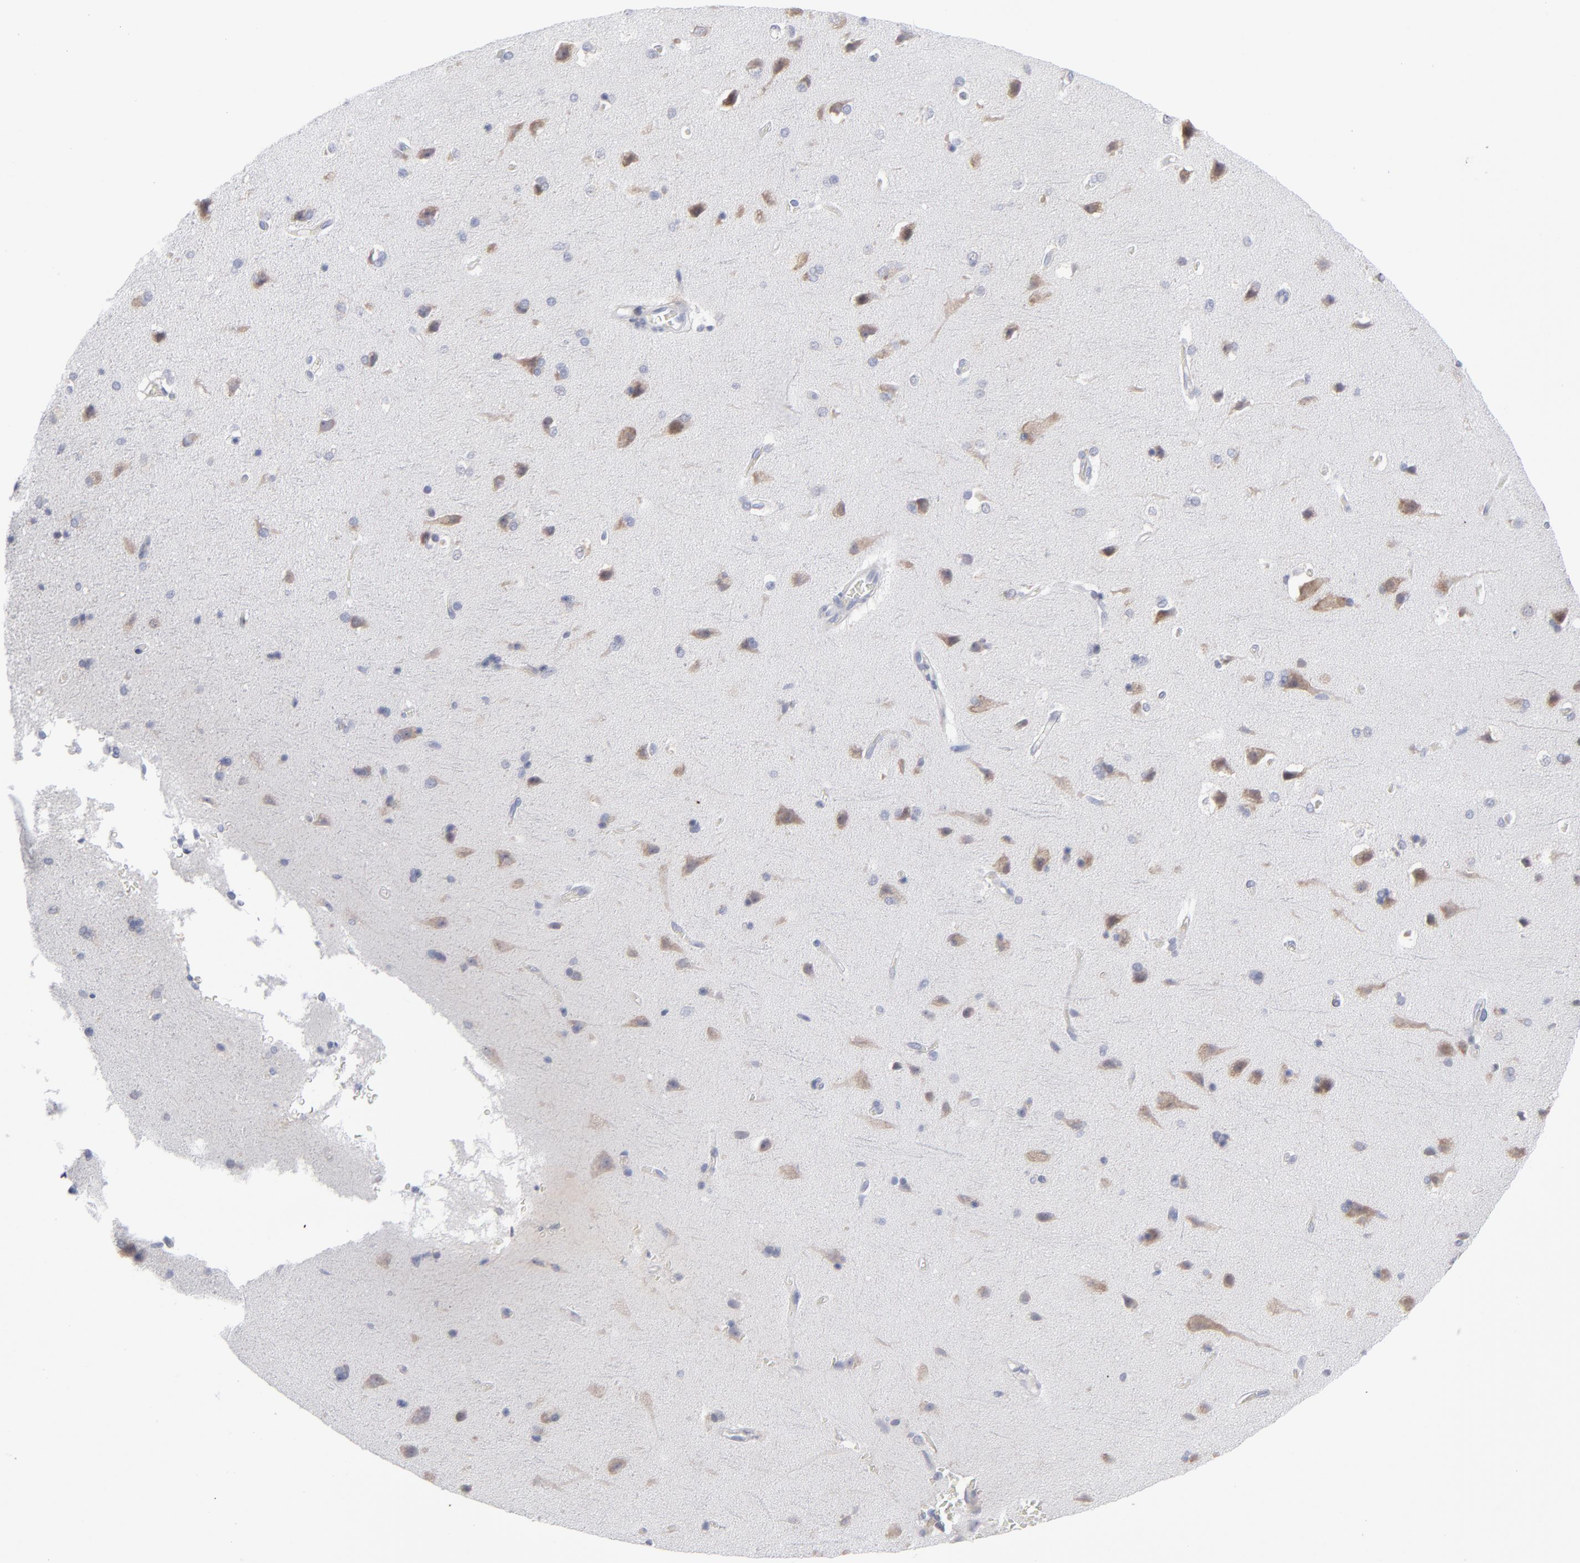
{"staining": {"intensity": "weak", "quantity": "25%-75%", "location": "cytoplasmic/membranous"}, "tissue": "cerebral cortex", "cell_type": "Endothelial cells", "image_type": "normal", "snomed": [{"axis": "morphology", "description": "Normal tissue, NOS"}, {"axis": "topography", "description": "Cerebral cortex"}], "caption": "Protein expression analysis of normal cerebral cortex shows weak cytoplasmic/membranous positivity in approximately 25%-75% of endothelial cells.", "gene": "RPS24", "patient": {"sex": "male", "age": 62}}